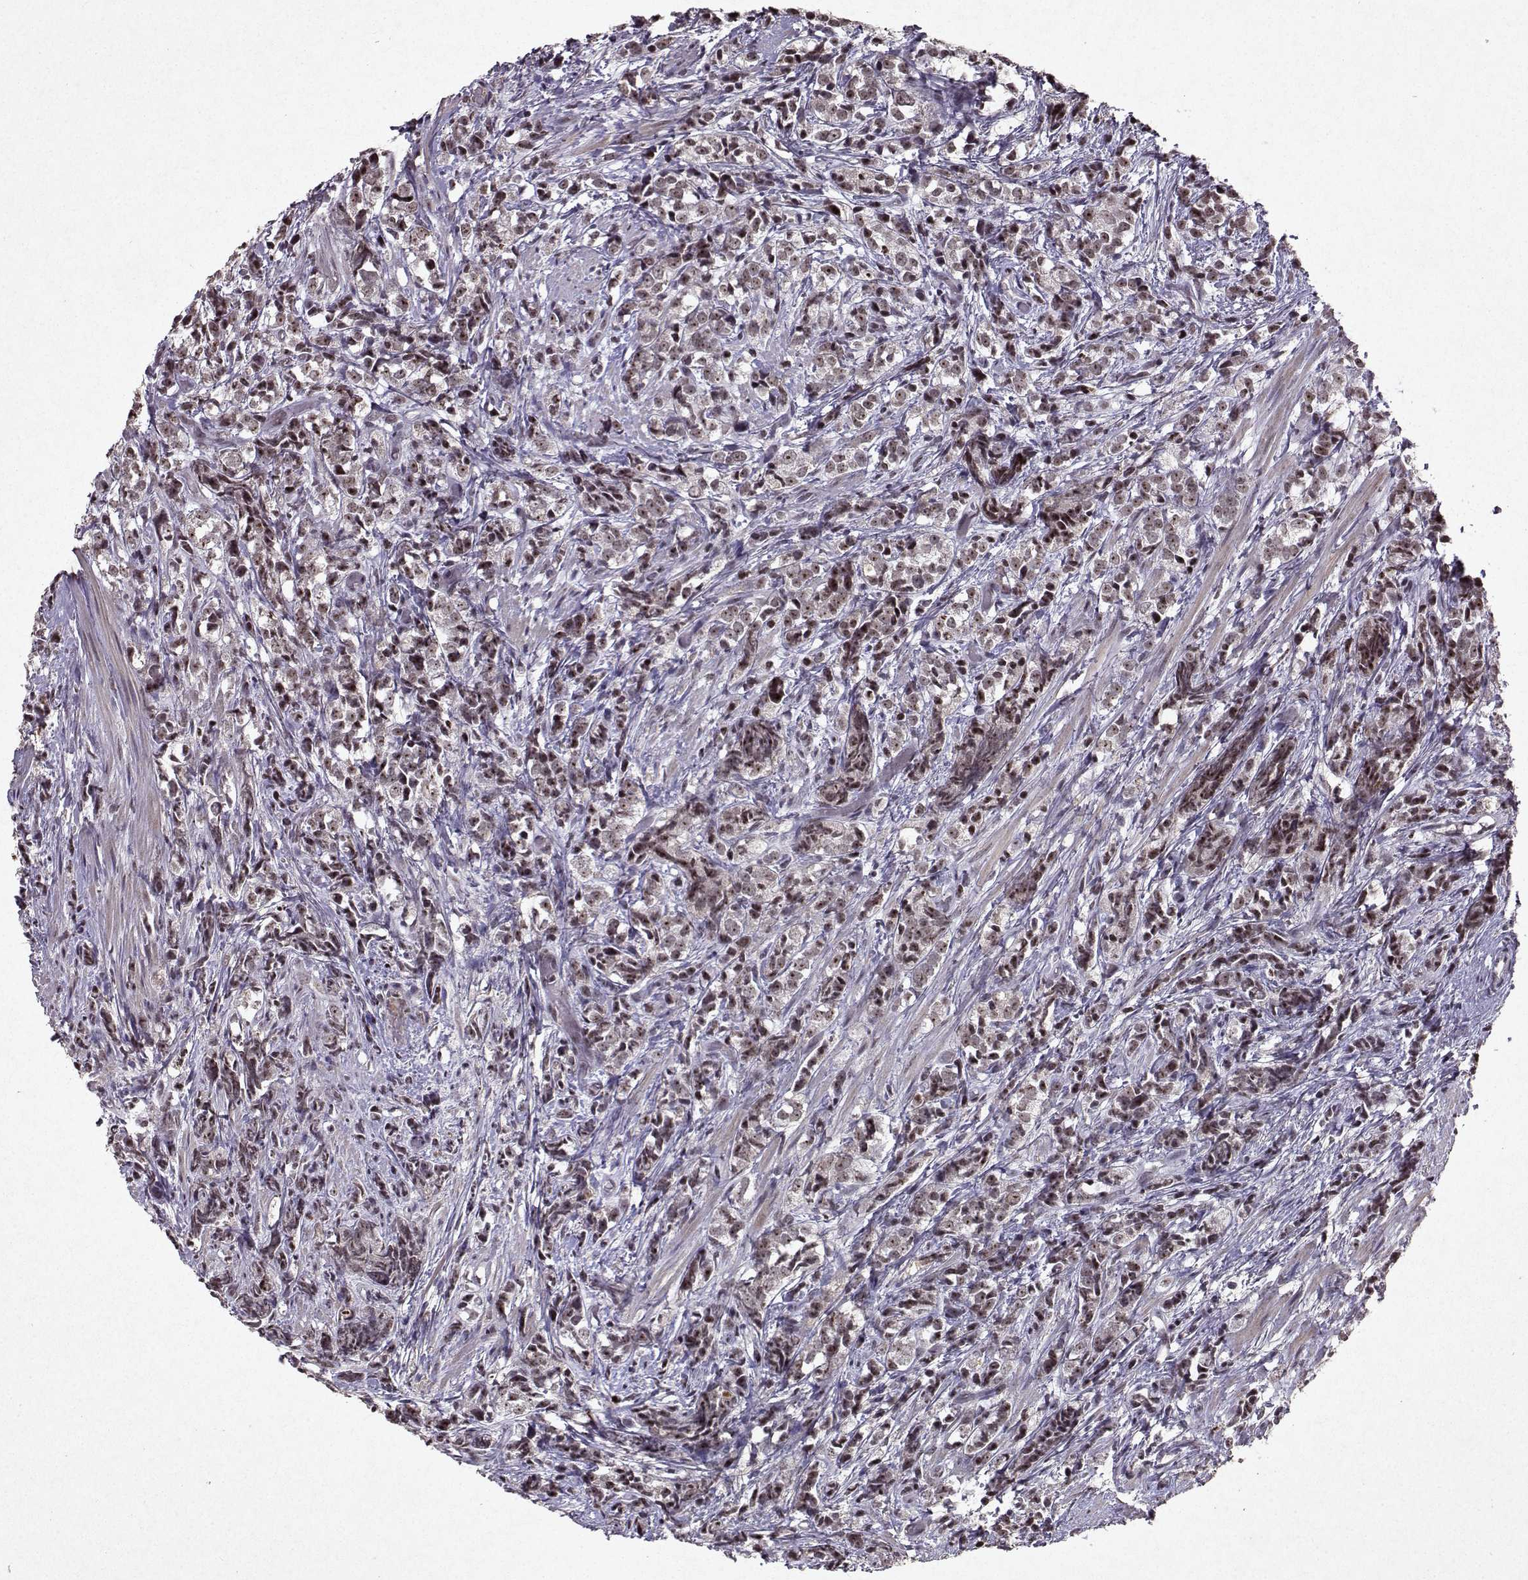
{"staining": {"intensity": "moderate", "quantity": "25%-75%", "location": "nuclear"}, "tissue": "prostate cancer", "cell_type": "Tumor cells", "image_type": "cancer", "snomed": [{"axis": "morphology", "description": "Adenocarcinoma, High grade"}, {"axis": "topography", "description": "Prostate"}], "caption": "Immunohistochemistry (IHC) of human prostate cancer (high-grade adenocarcinoma) shows medium levels of moderate nuclear positivity in about 25%-75% of tumor cells. (DAB (3,3'-diaminobenzidine) IHC, brown staining for protein, blue staining for nuclei).", "gene": "DDX56", "patient": {"sex": "male", "age": 53}}